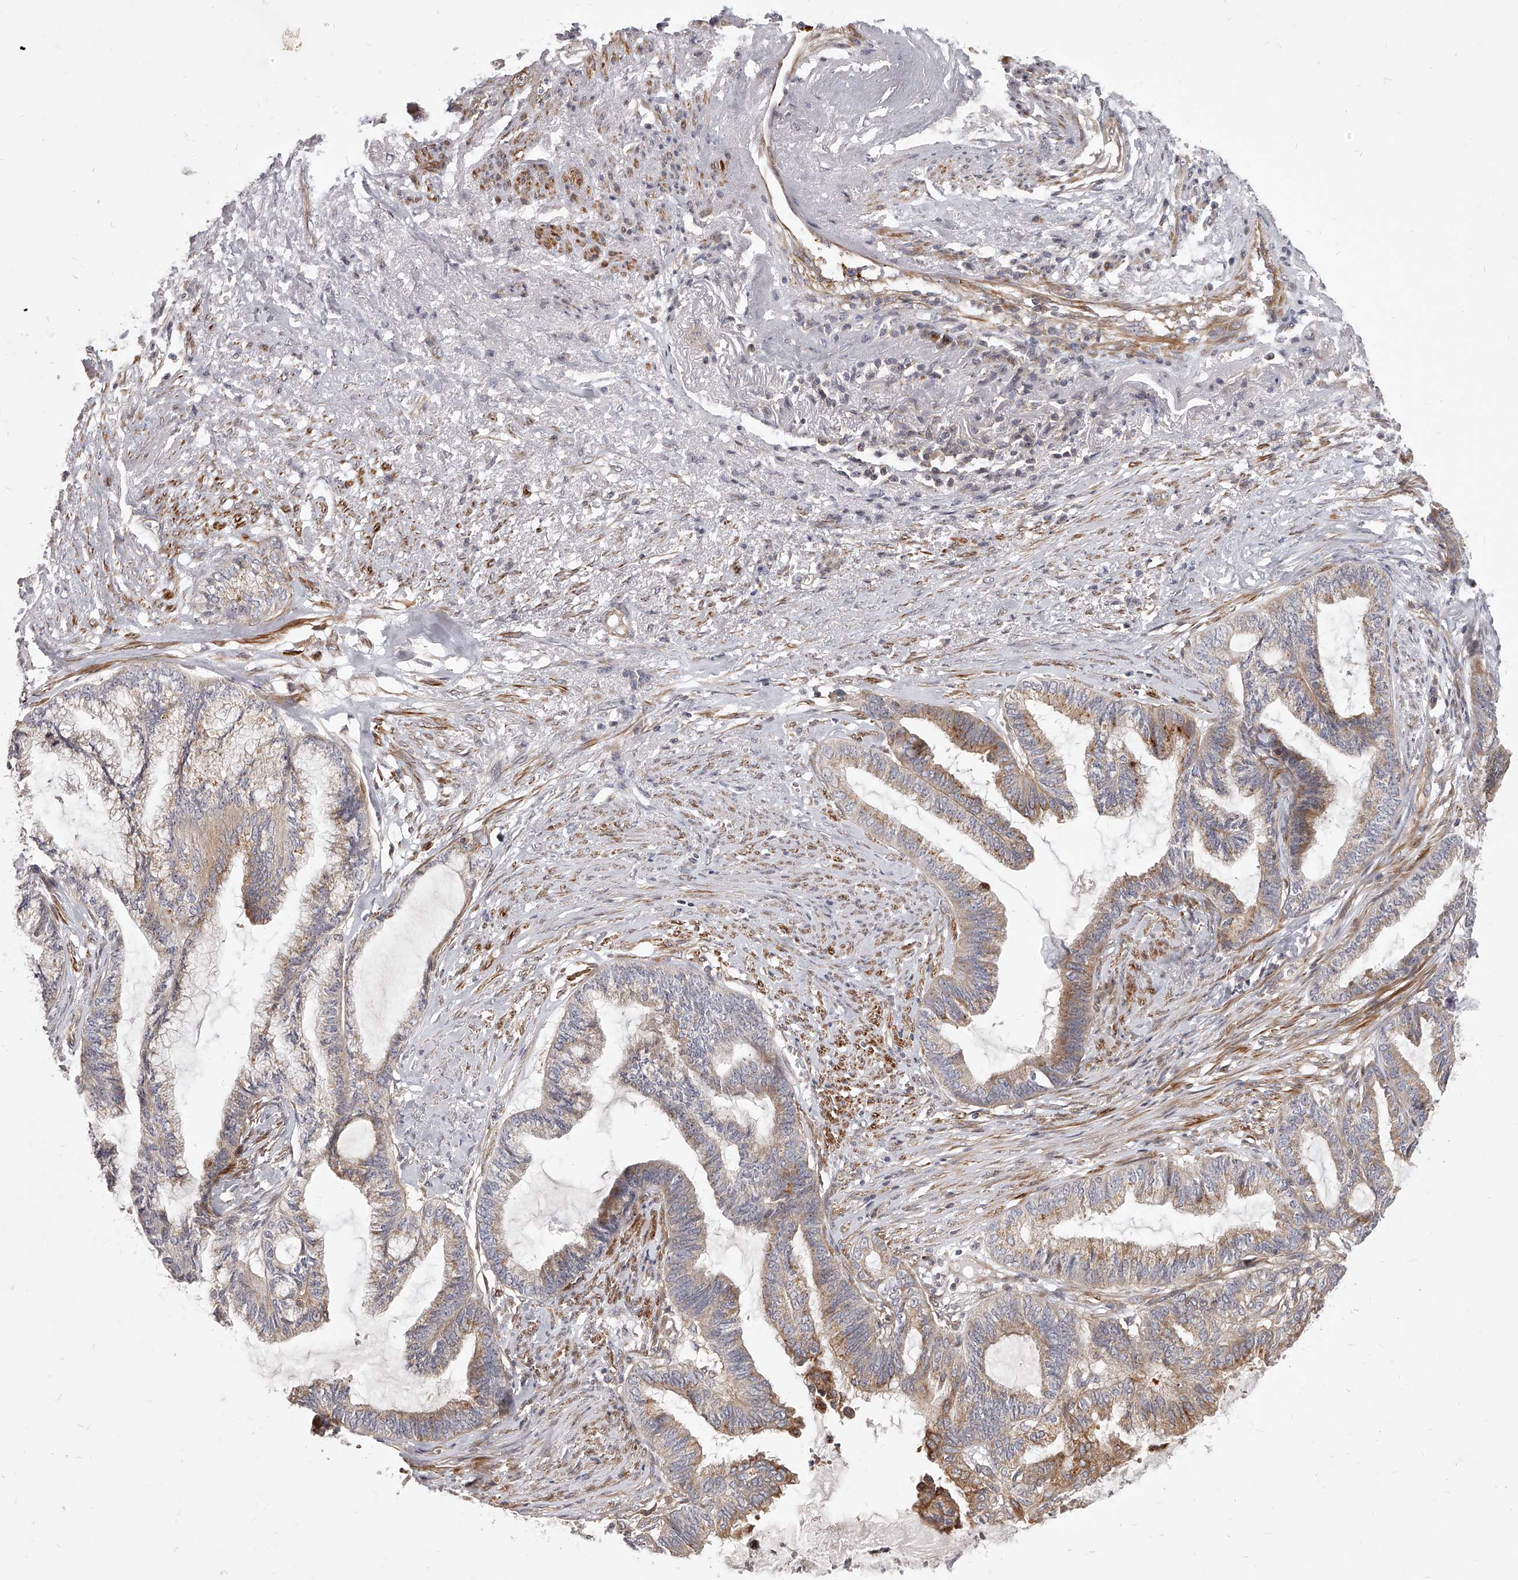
{"staining": {"intensity": "weak", "quantity": ">75%", "location": "cytoplasmic/membranous"}, "tissue": "endometrial cancer", "cell_type": "Tumor cells", "image_type": "cancer", "snomed": [{"axis": "morphology", "description": "Adenocarcinoma, NOS"}, {"axis": "topography", "description": "Endometrium"}], "caption": "Adenocarcinoma (endometrial) stained with immunohistochemistry (IHC) displays weak cytoplasmic/membranous staining in approximately >75% of tumor cells.", "gene": "SLC37A1", "patient": {"sex": "female", "age": 86}}